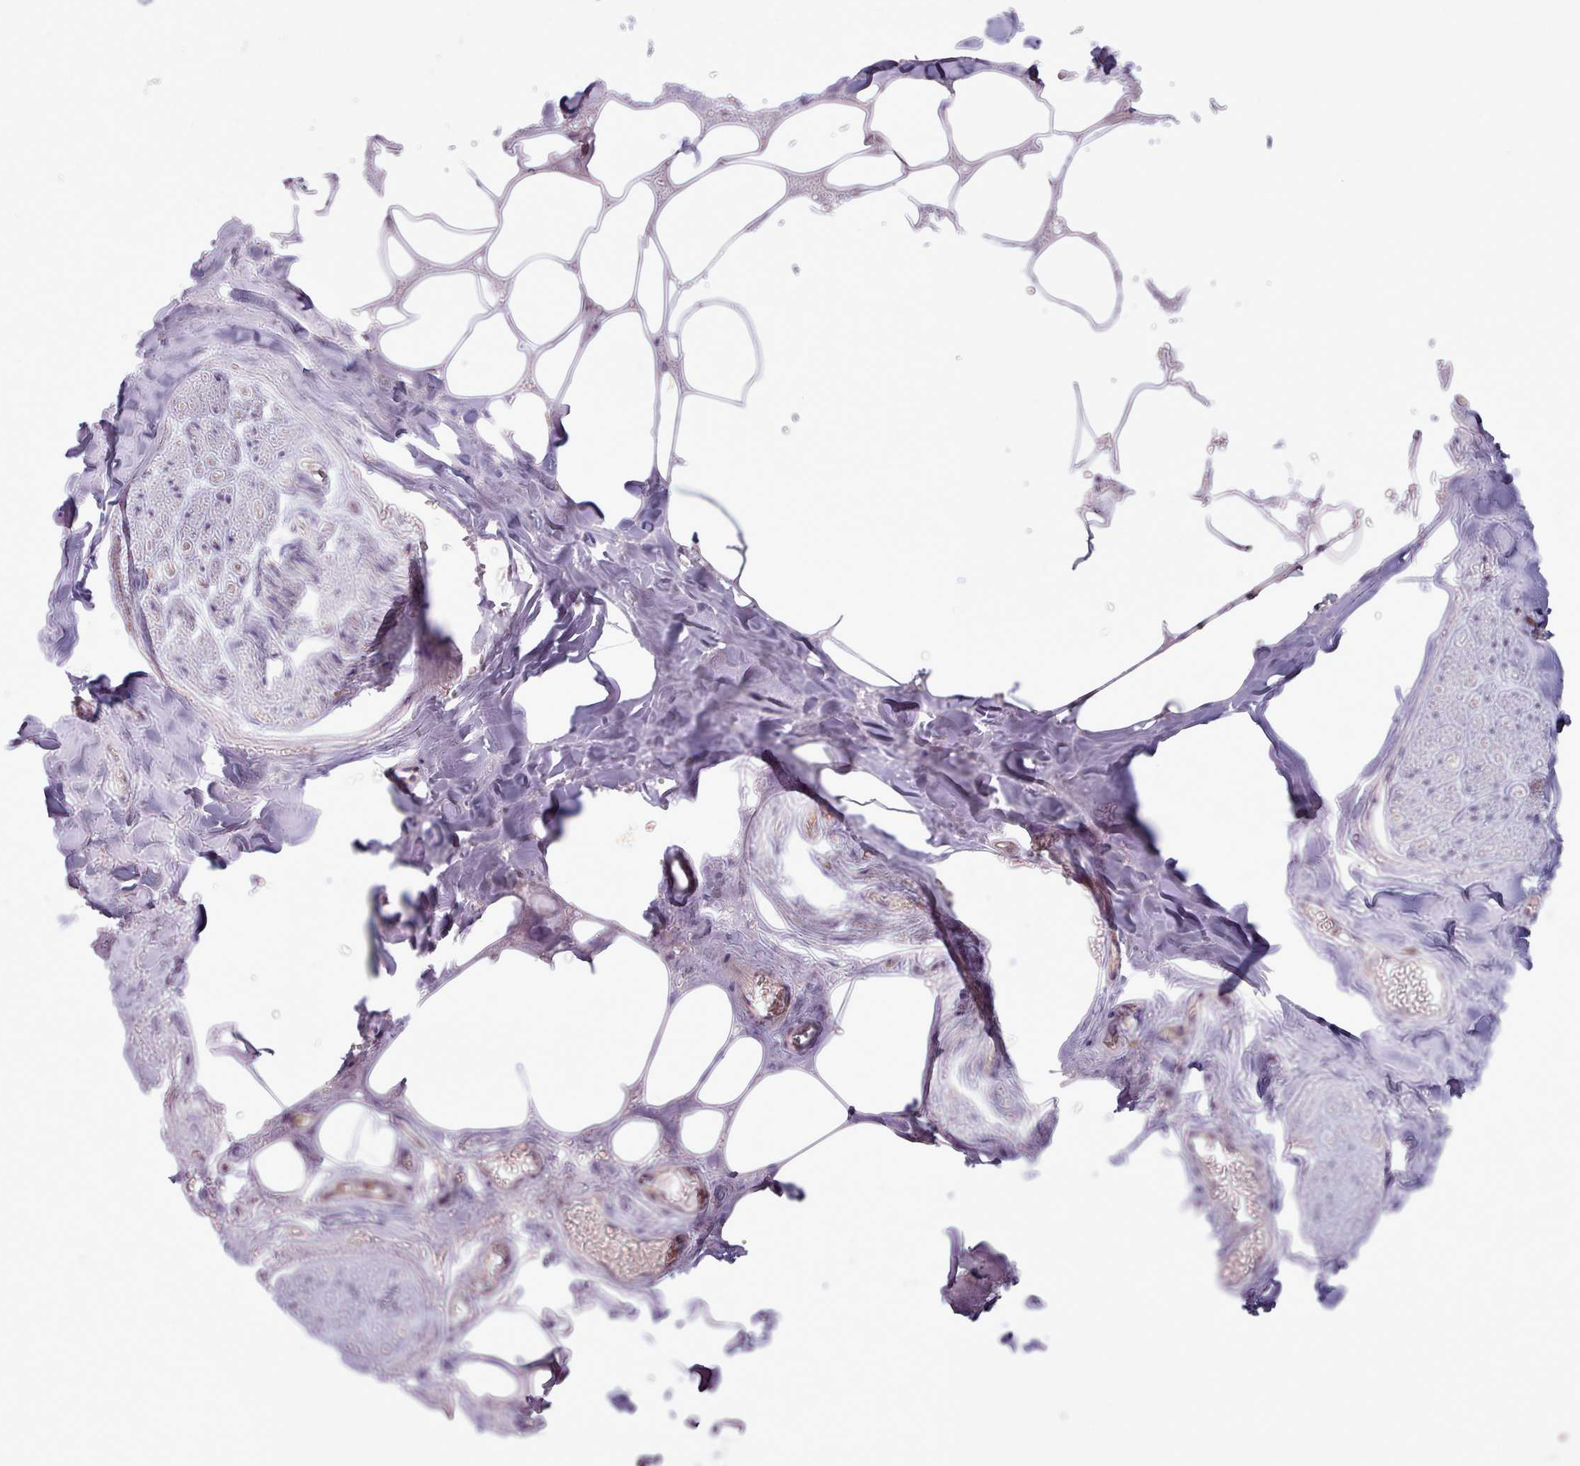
{"staining": {"intensity": "negative", "quantity": "none", "location": "none"}, "tissue": "adipose tissue", "cell_type": "Adipocytes", "image_type": "normal", "snomed": [{"axis": "morphology", "description": "Normal tissue, NOS"}, {"axis": "topography", "description": "Salivary gland"}, {"axis": "topography", "description": "Peripheral nerve tissue"}], "caption": "DAB (3,3'-diaminobenzidine) immunohistochemical staining of benign human adipose tissue demonstrates no significant expression in adipocytes.", "gene": "CRYBG1", "patient": {"sex": "male", "age": 38}}